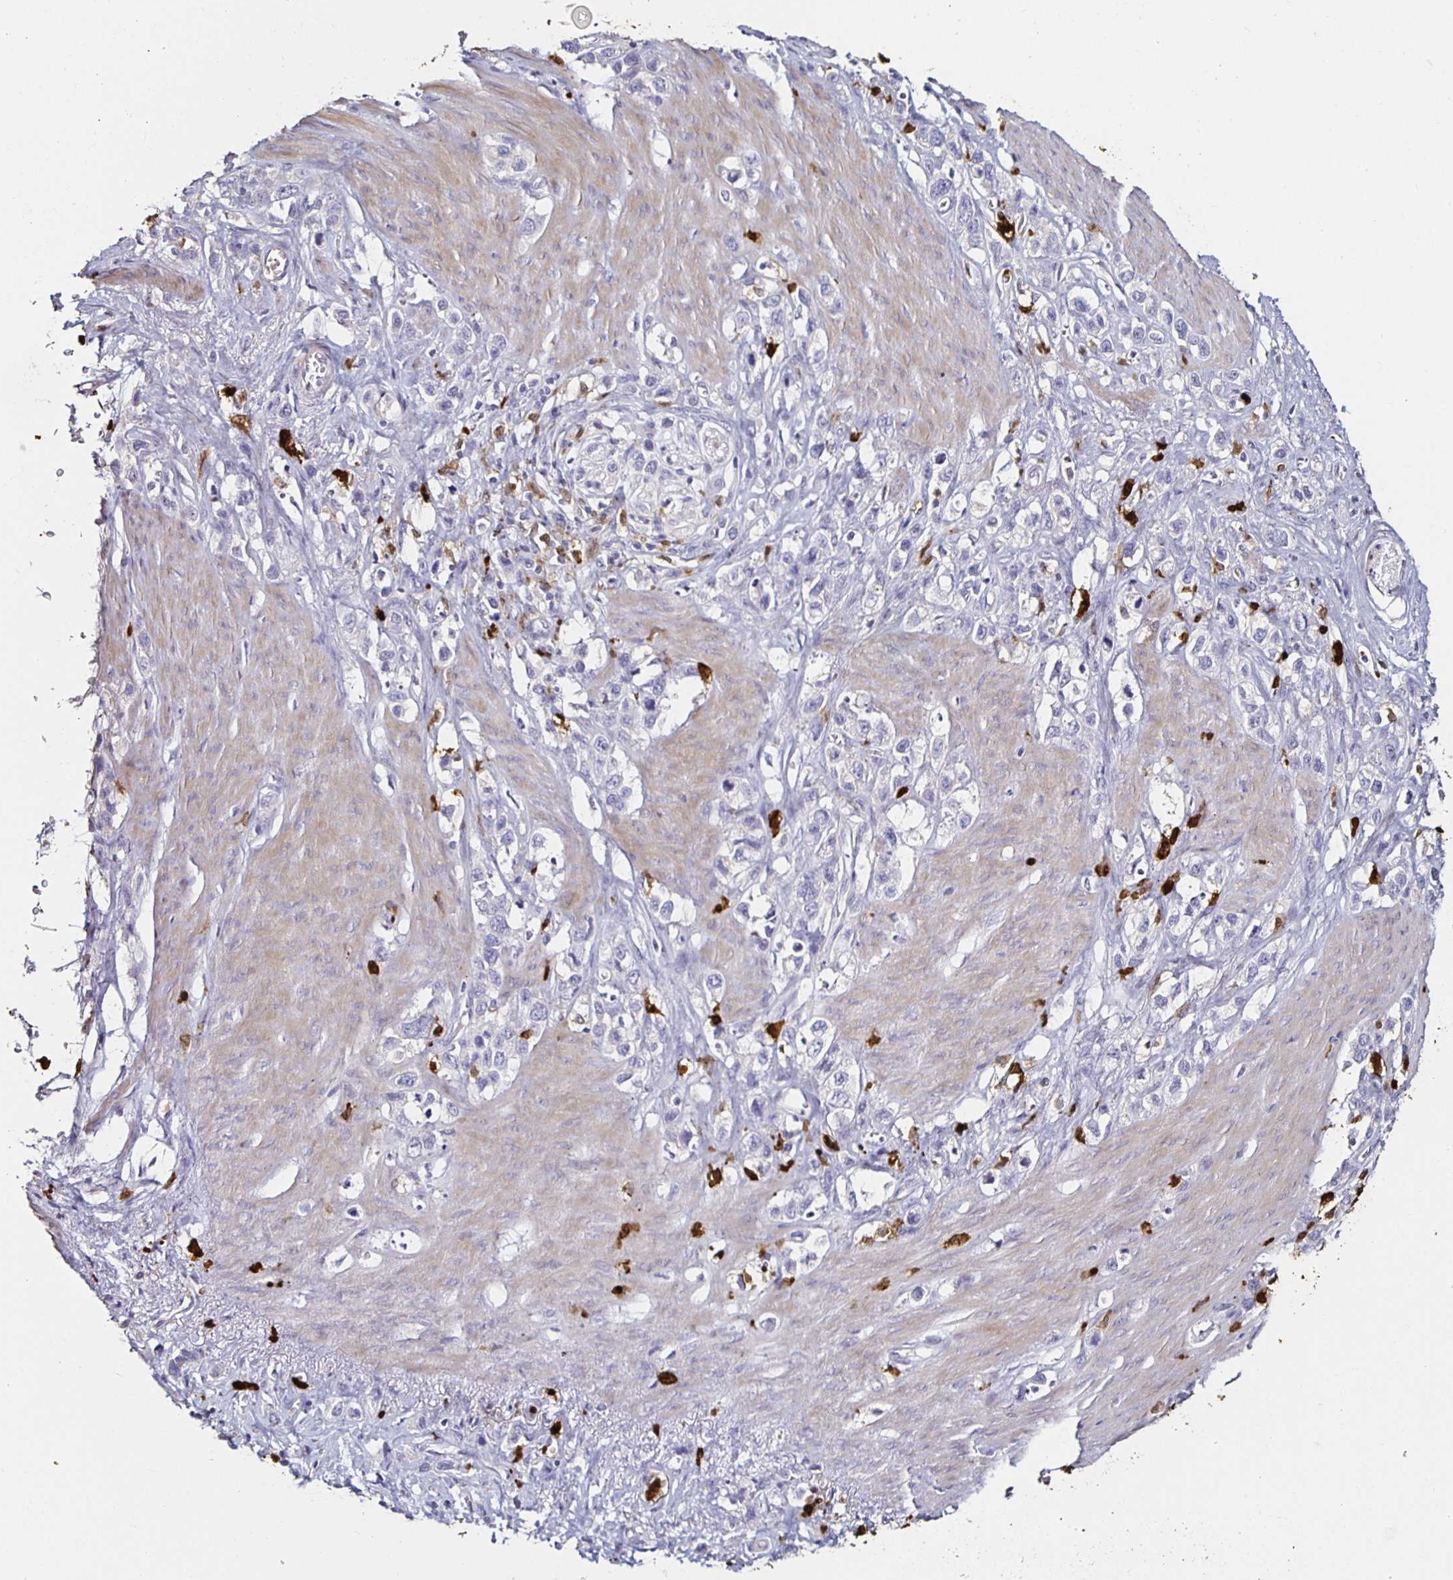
{"staining": {"intensity": "negative", "quantity": "none", "location": "none"}, "tissue": "stomach cancer", "cell_type": "Tumor cells", "image_type": "cancer", "snomed": [{"axis": "morphology", "description": "Adenocarcinoma, NOS"}, {"axis": "topography", "description": "Stomach"}], "caption": "There is no significant expression in tumor cells of stomach cancer (adenocarcinoma). (DAB (3,3'-diaminobenzidine) immunohistochemistry (IHC) visualized using brightfield microscopy, high magnification).", "gene": "TLR4", "patient": {"sex": "female", "age": 65}}